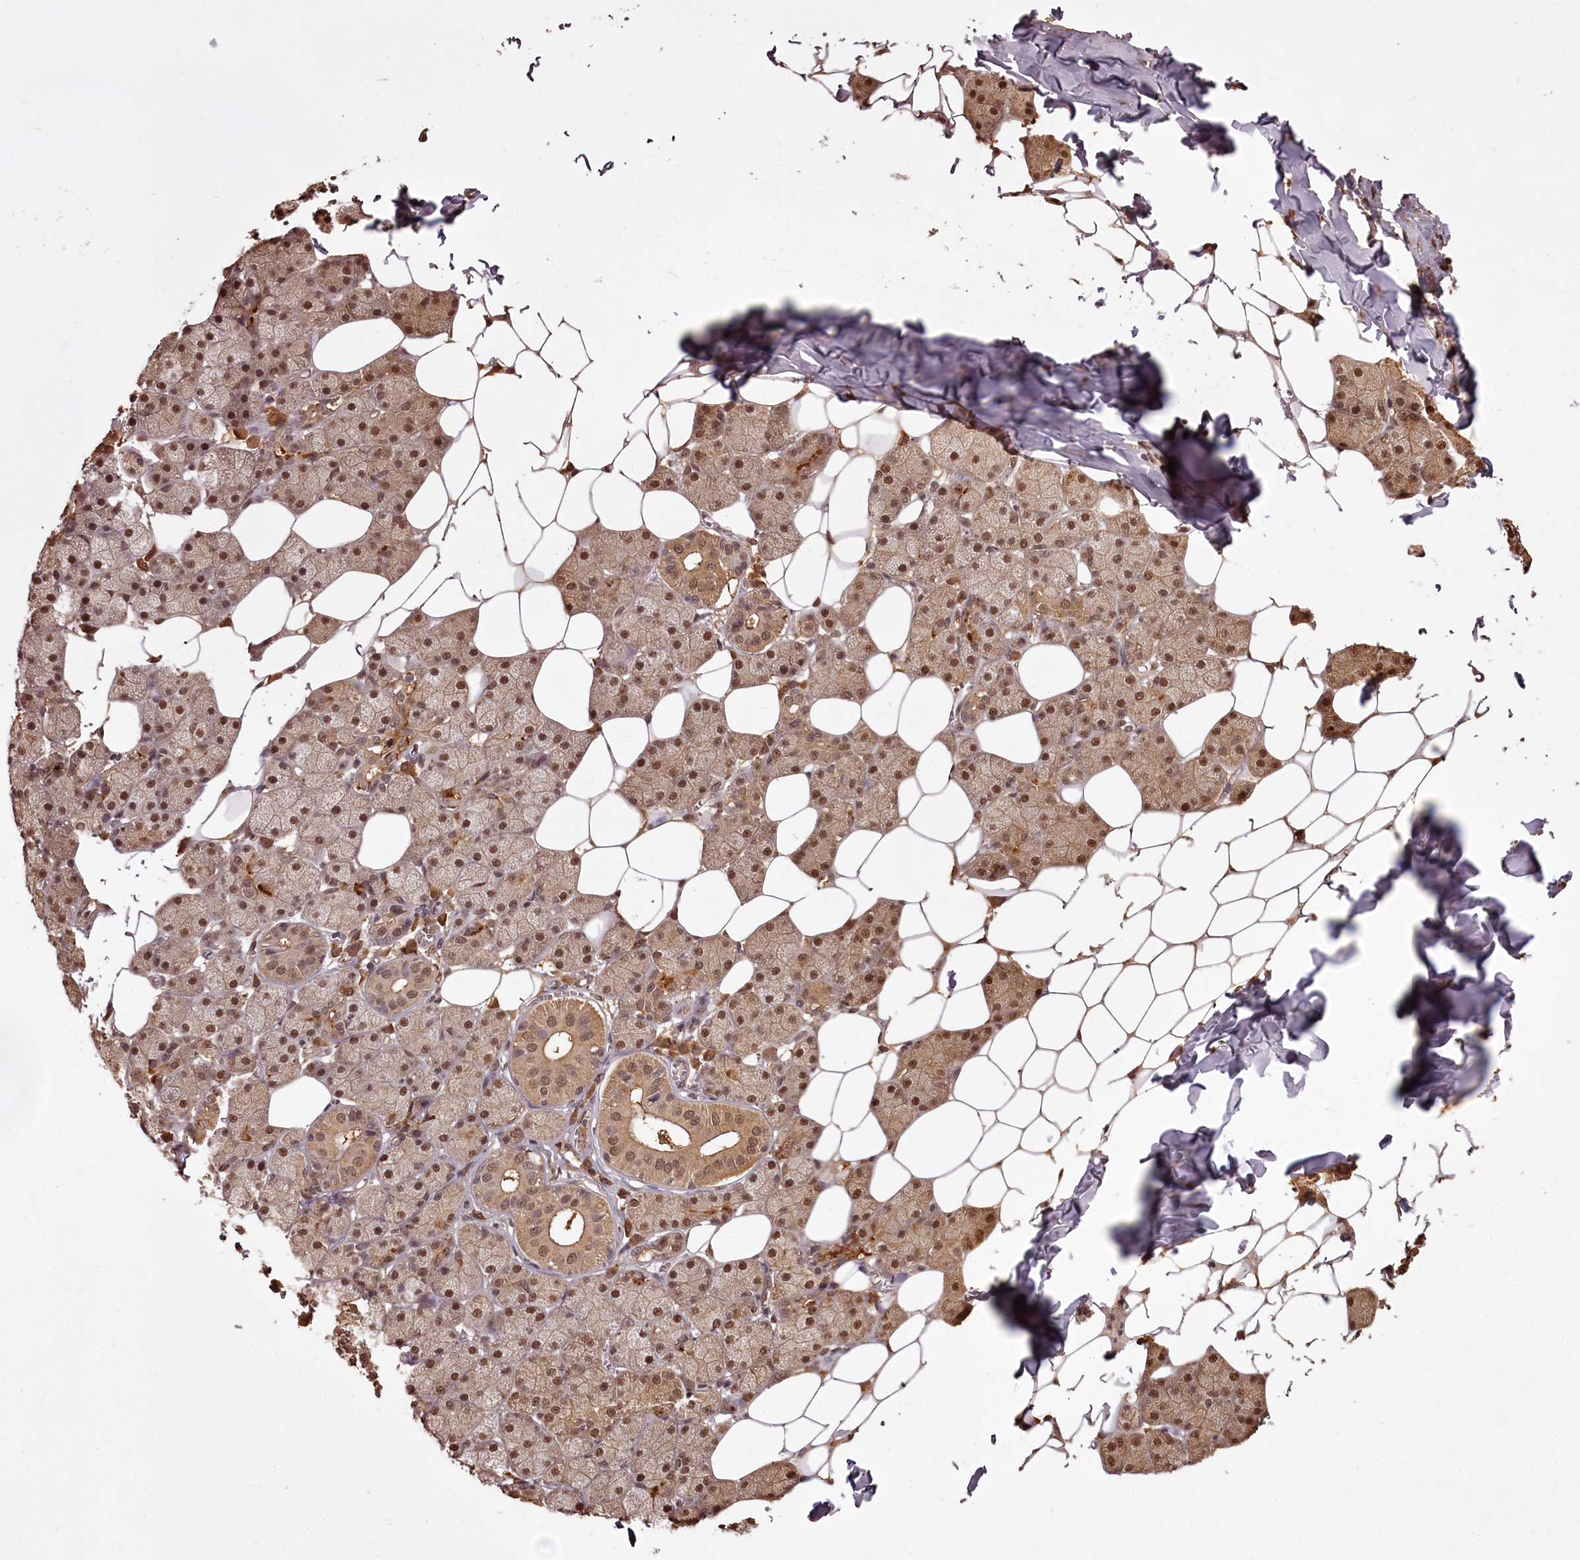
{"staining": {"intensity": "moderate", "quantity": ">75%", "location": "cytoplasmic/membranous,nuclear"}, "tissue": "salivary gland", "cell_type": "Glandular cells", "image_type": "normal", "snomed": [{"axis": "morphology", "description": "Normal tissue, NOS"}, {"axis": "topography", "description": "Salivary gland"}], "caption": "Protein analysis of unremarkable salivary gland demonstrates moderate cytoplasmic/membranous,nuclear expression in approximately >75% of glandular cells.", "gene": "NPRL2", "patient": {"sex": "female", "age": 33}}